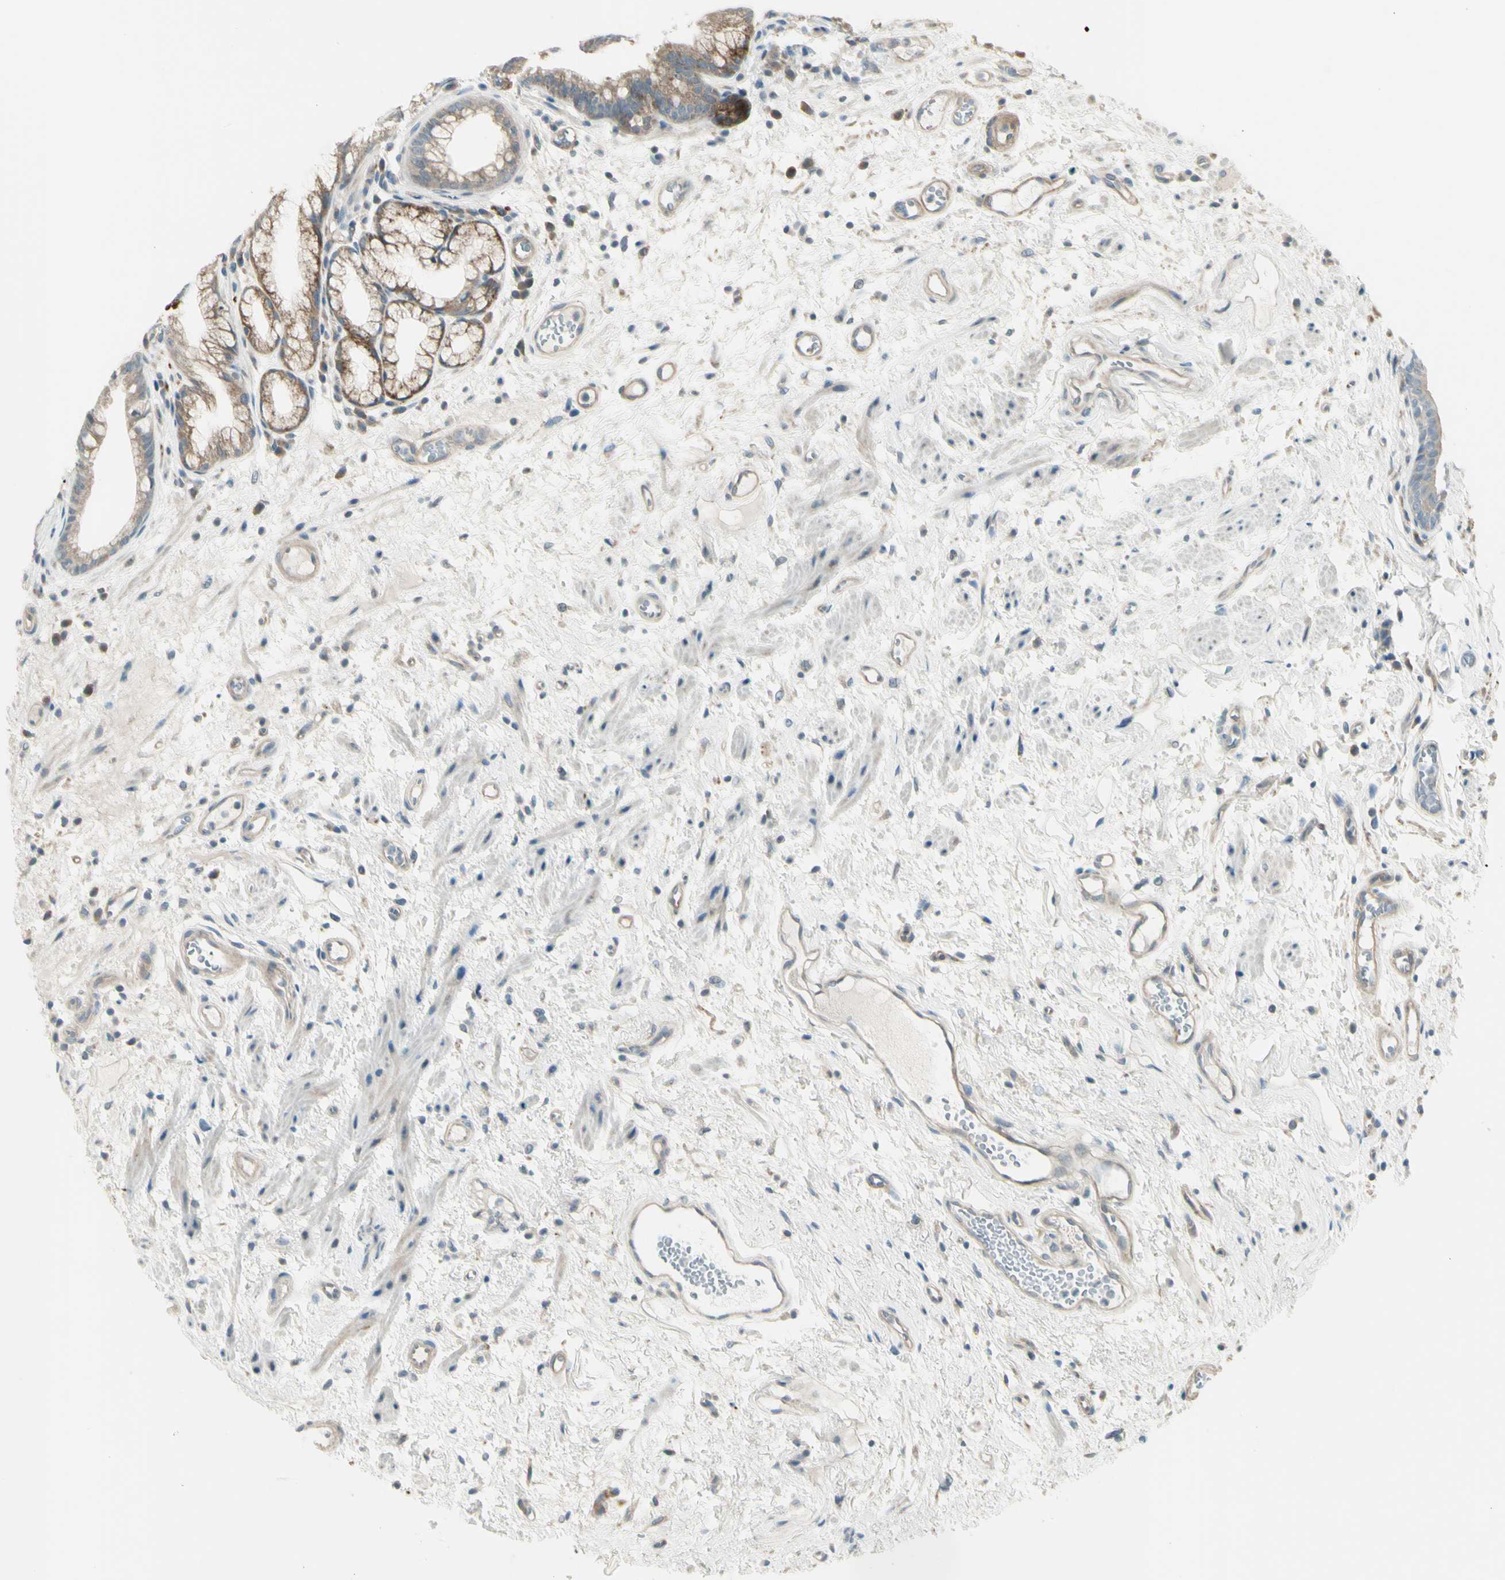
{"staining": {"intensity": "moderate", "quantity": ">75%", "location": "cytoplasmic/membranous"}, "tissue": "stomach", "cell_type": "Glandular cells", "image_type": "normal", "snomed": [{"axis": "morphology", "description": "Normal tissue, NOS"}, {"axis": "topography", "description": "Stomach, upper"}], "caption": "Glandular cells exhibit moderate cytoplasmic/membranous positivity in about >75% of cells in benign stomach.", "gene": "OSTM1", "patient": {"sex": "male", "age": 72}}